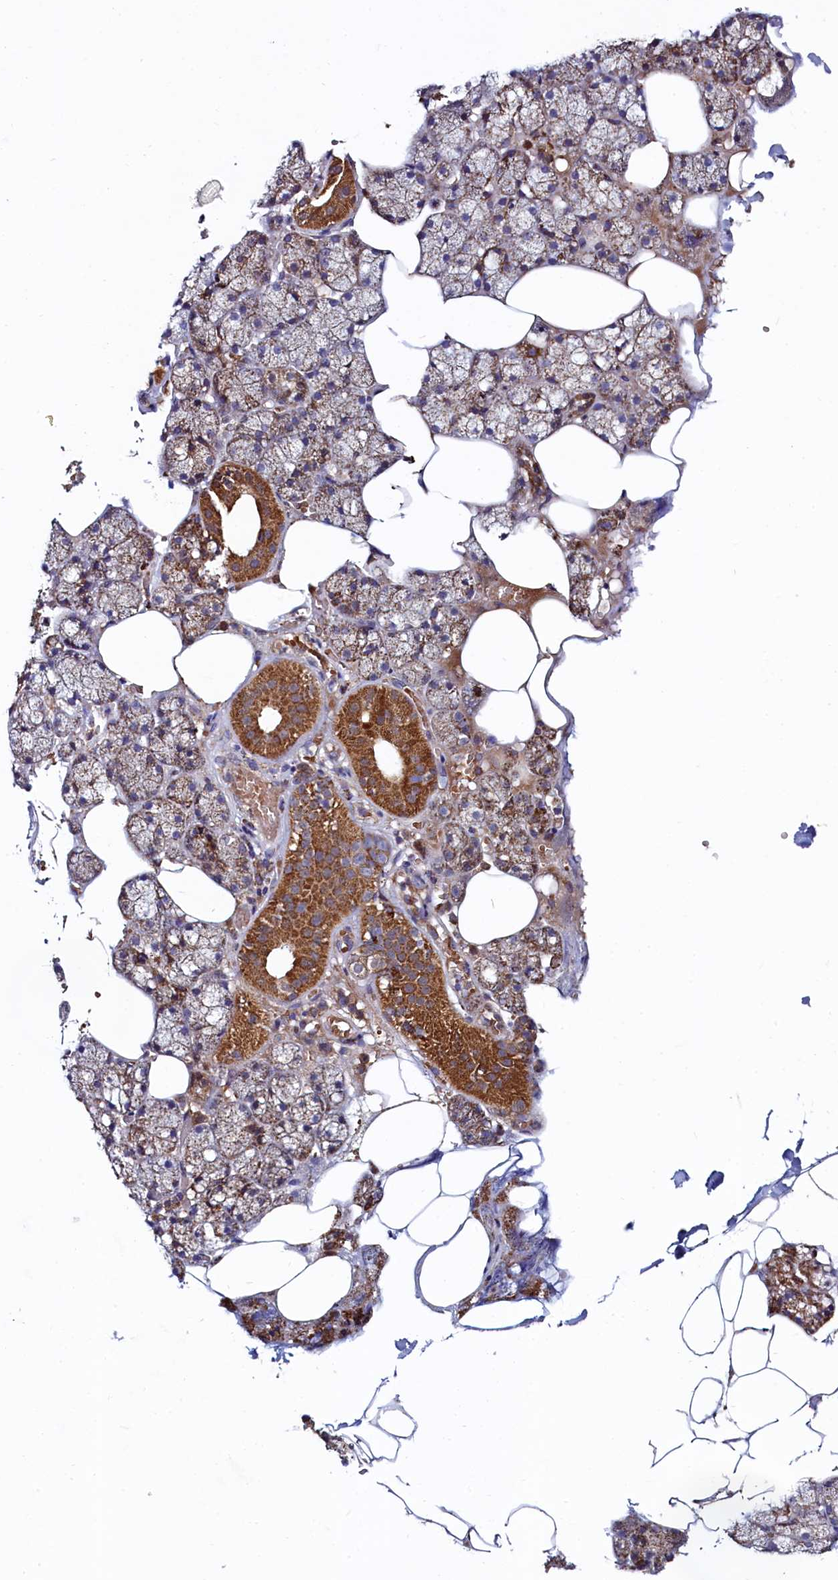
{"staining": {"intensity": "moderate", "quantity": "25%-75%", "location": "cytoplasmic/membranous"}, "tissue": "salivary gland", "cell_type": "Glandular cells", "image_type": "normal", "snomed": [{"axis": "morphology", "description": "Normal tissue, NOS"}, {"axis": "topography", "description": "Salivary gland"}], "caption": "Protein analysis of normal salivary gland reveals moderate cytoplasmic/membranous staining in about 25%-75% of glandular cells. The protein is stained brown, and the nuclei are stained in blue (DAB (3,3'-diaminobenzidine) IHC with brightfield microscopy, high magnification).", "gene": "ASTE1", "patient": {"sex": "male", "age": 62}}